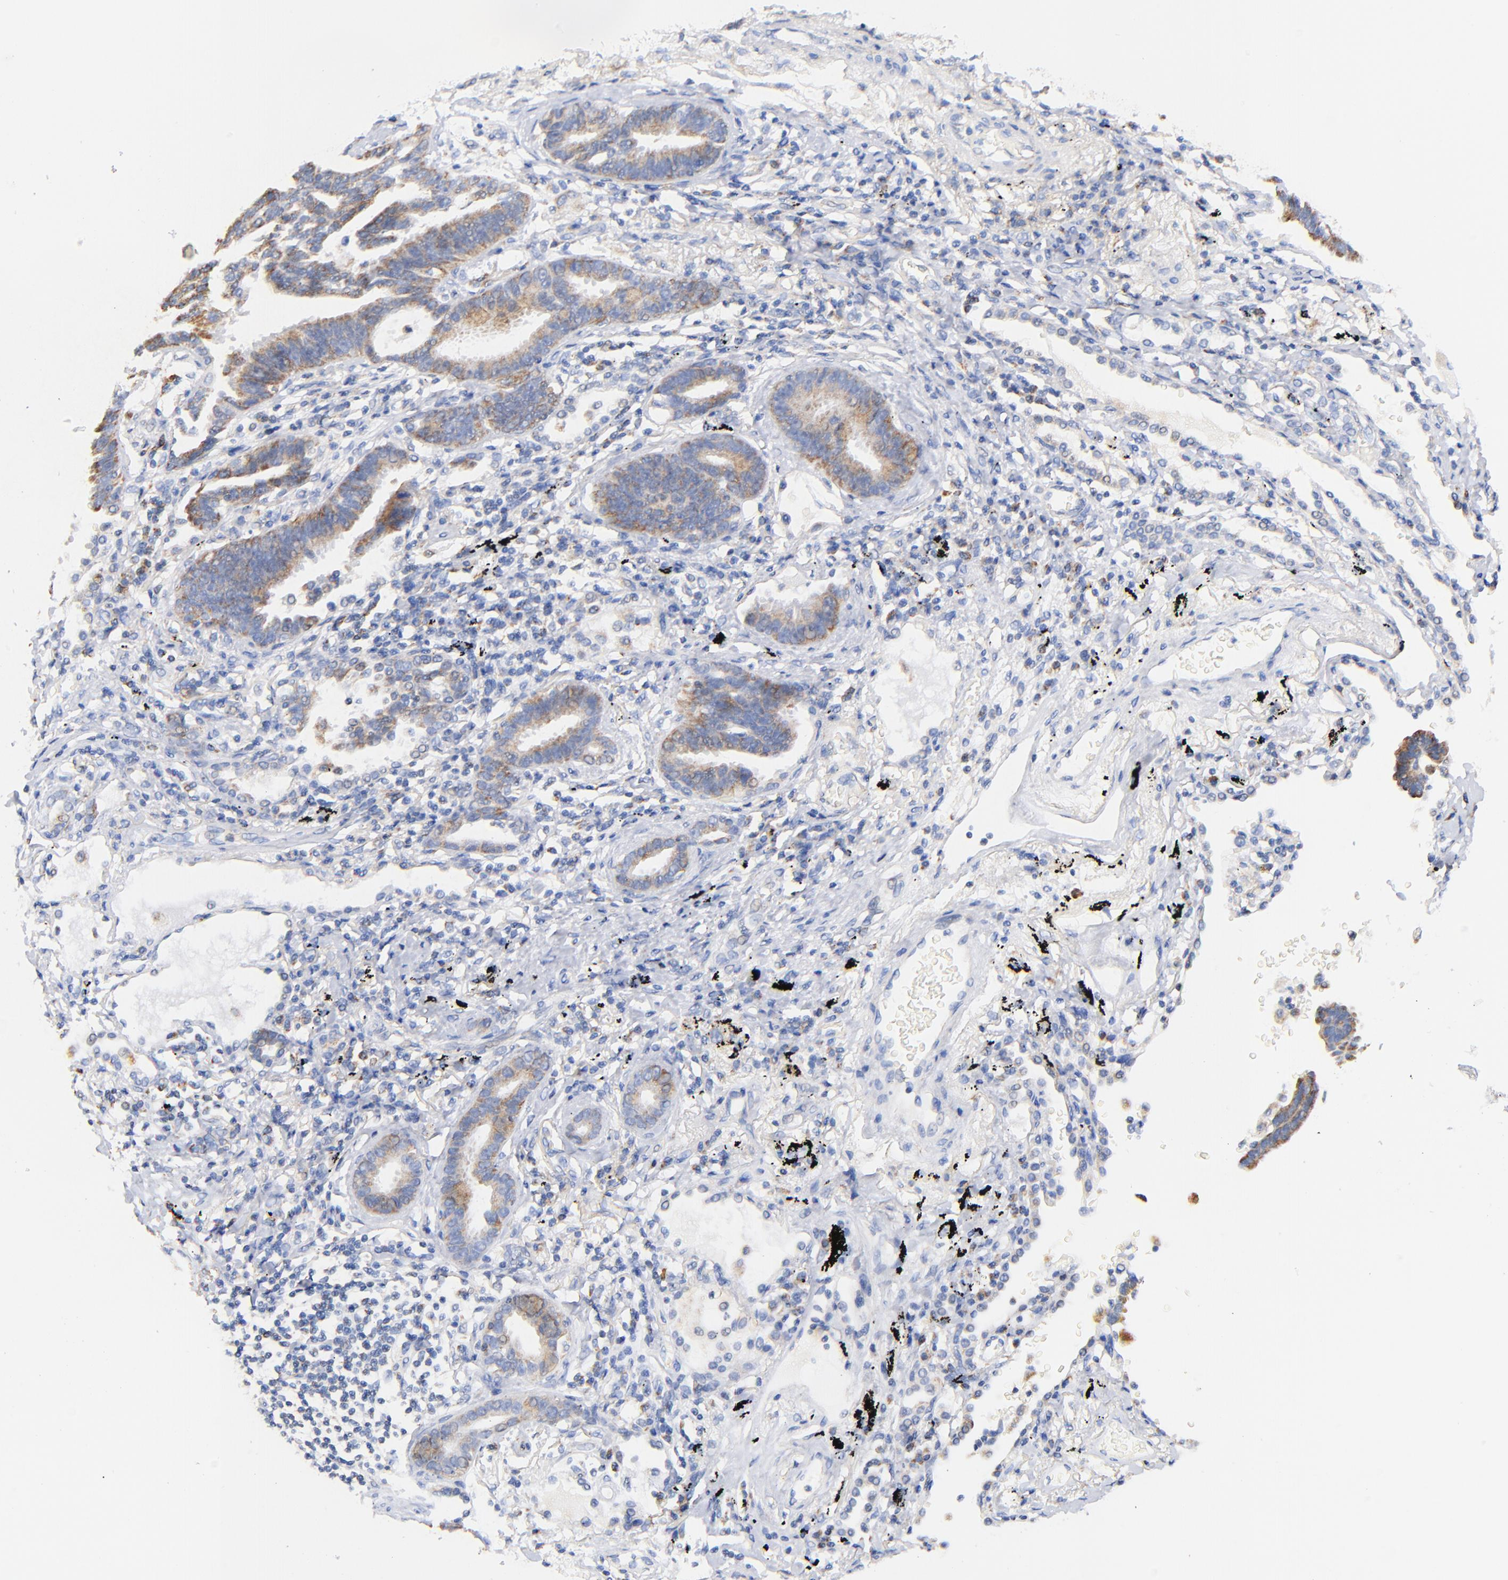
{"staining": {"intensity": "moderate", "quantity": "25%-75%", "location": "cytoplasmic/membranous"}, "tissue": "lung cancer", "cell_type": "Tumor cells", "image_type": "cancer", "snomed": [{"axis": "morphology", "description": "Adenocarcinoma, NOS"}, {"axis": "topography", "description": "Lung"}], "caption": "Immunohistochemical staining of adenocarcinoma (lung) shows medium levels of moderate cytoplasmic/membranous positivity in about 25%-75% of tumor cells.", "gene": "ATP5F1D", "patient": {"sex": "female", "age": 64}}